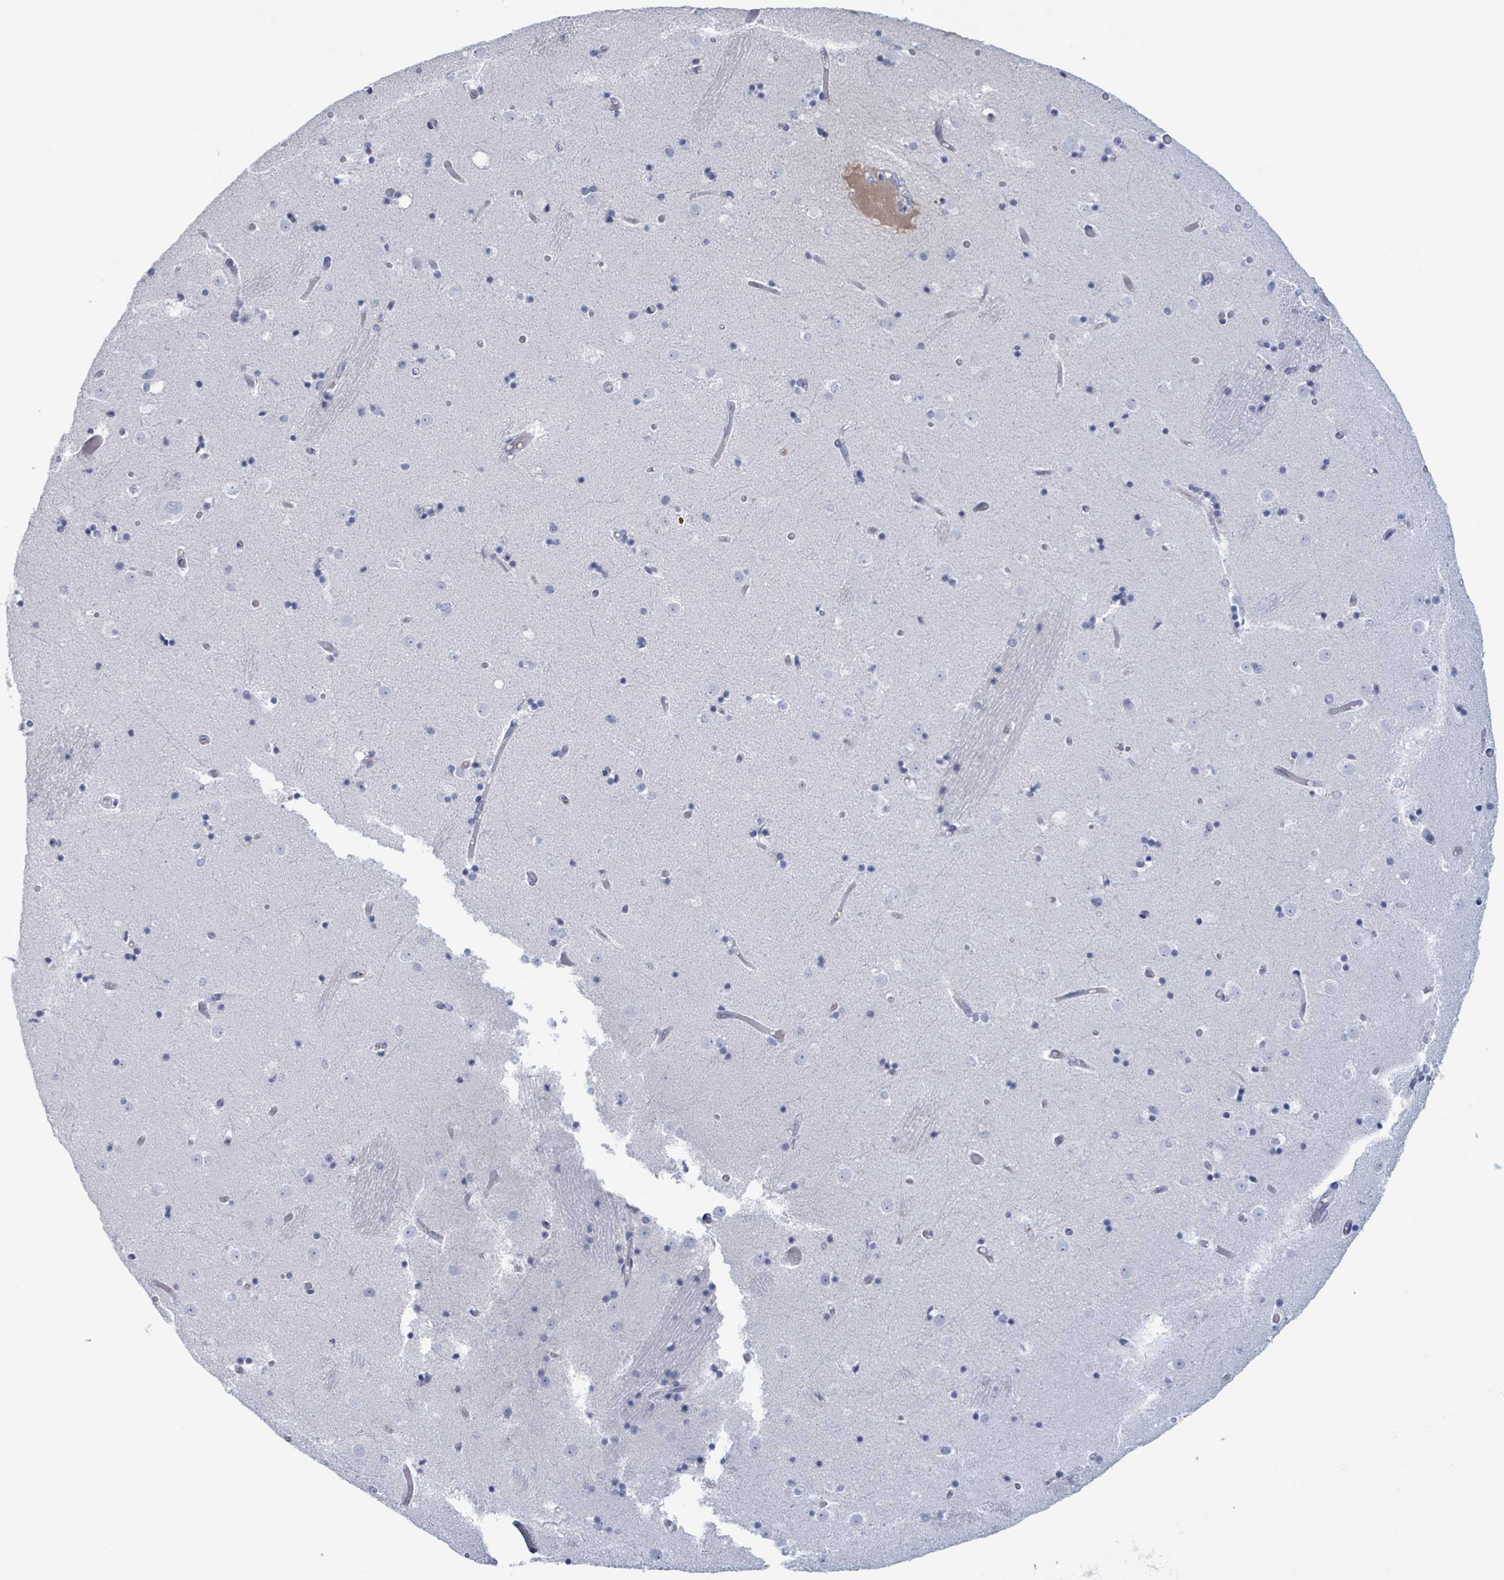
{"staining": {"intensity": "negative", "quantity": "none", "location": "none"}, "tissue": "caudate", "cell_type": "Glial cells", "image_type": "normal", "snomed": [{"axis": "morphology", "description": "Normal tissue, NOS"}, {"axis": "topography", "description": "Lateral ventricle wall"}], "caption": "Immunohistochemical staining of unremarkable human caudate displays no significant staining in glial cells.", "gene": "KLK4", "patient": {"sex": "female", "age": 52}}